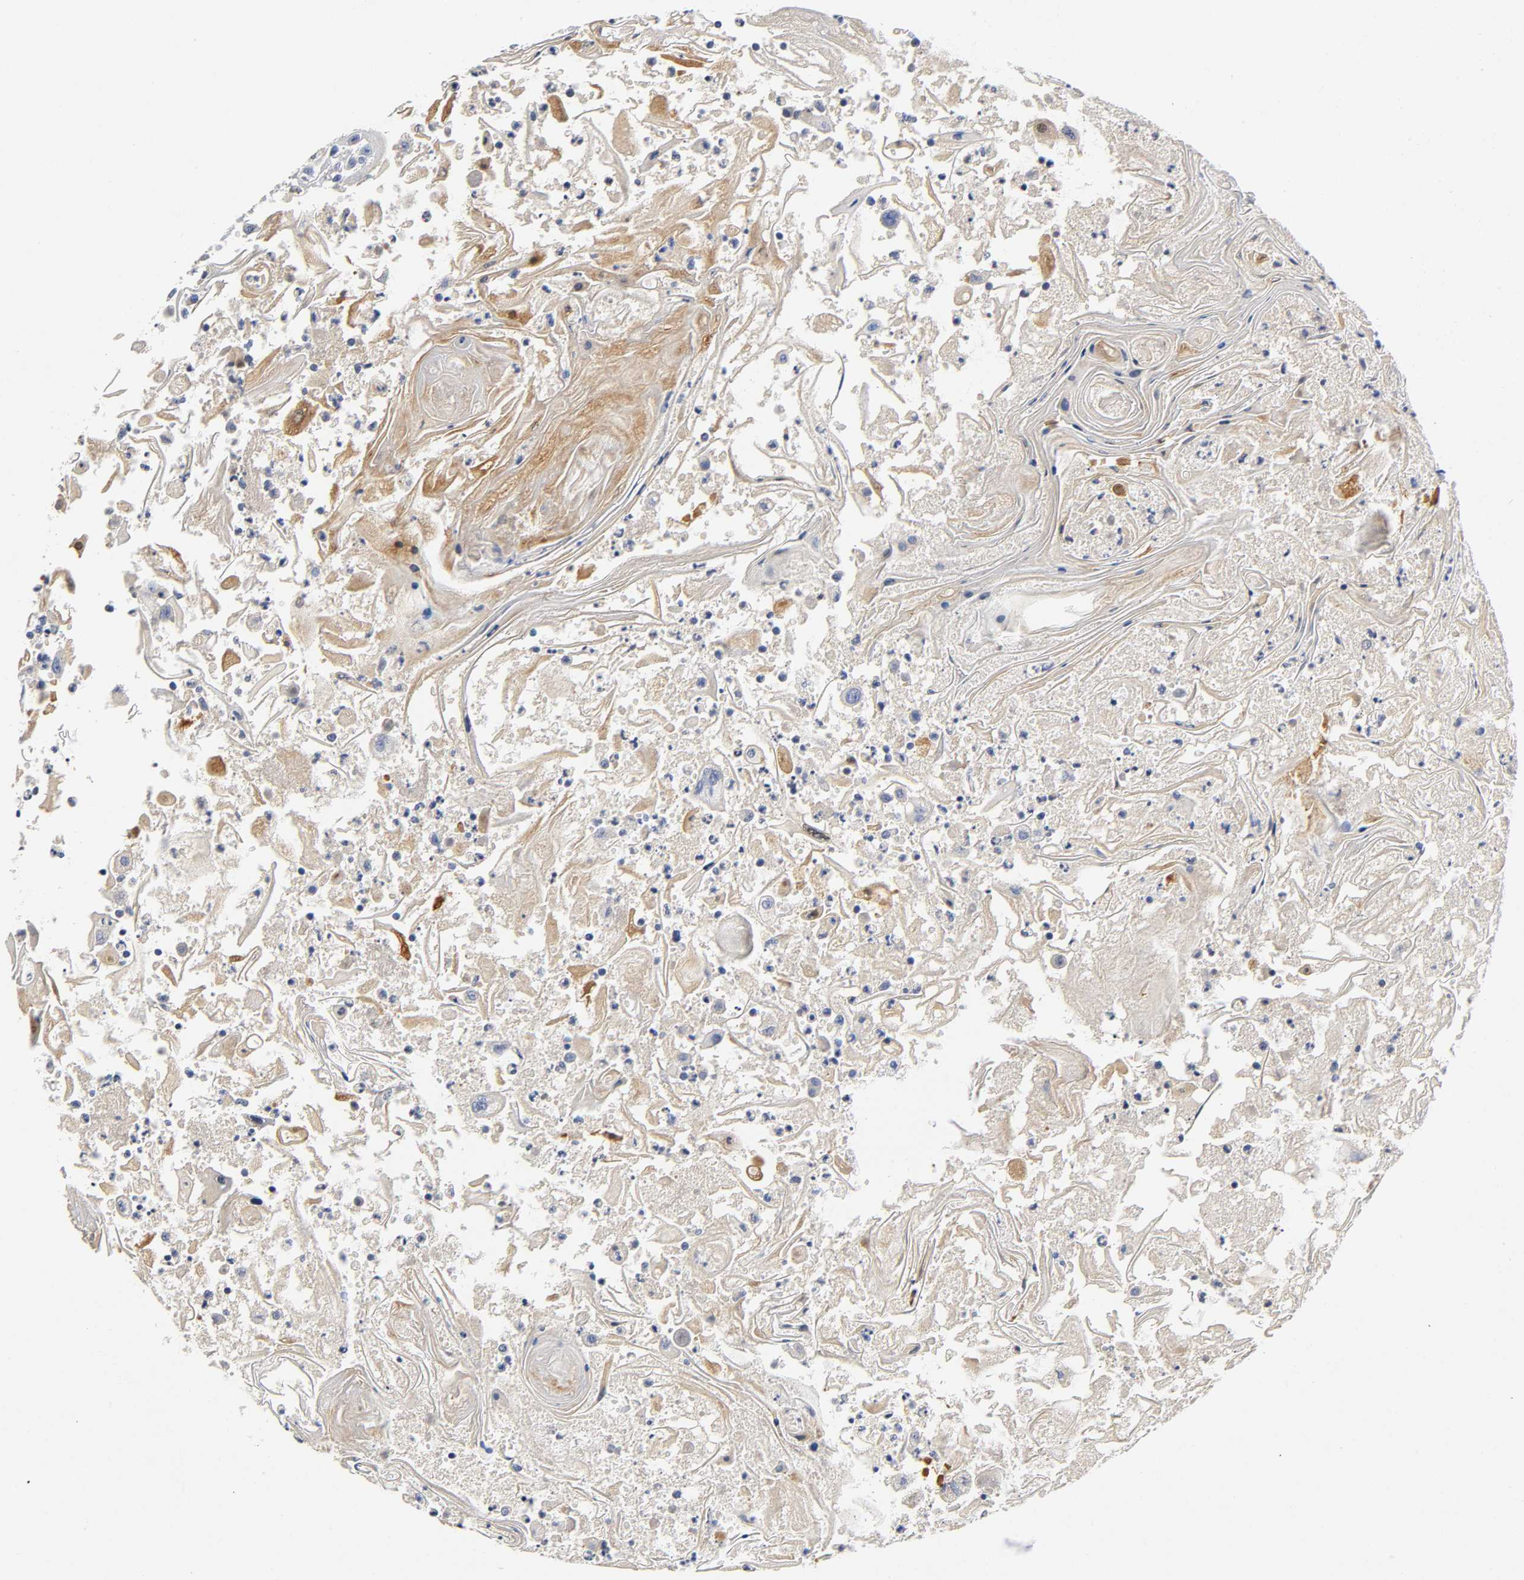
{"staining": {"intensity": "moderate", "quantity": "25%-75%", "location": "cytoplasmic/membranous"}, "tissue": "head and neck cancer", "cell_type": "Tumor cells", "image_type": "cancer", "snomed": [{"axis": "morphology", "description": "Squamous cell carcinoma, NOS"}, {"axis": "topography", "description": "Oral tissue"}, {"axis": "topography", "description": "Head-Neck"}], "caption": "DAB (3,3'-diaminobenzidine) immunohistochemical staining of squamous cell carcinoma (head and neck) demonstrates moderate cytoplasmic/membranous protein expression in about 25%-75% of tumor cells.", "gene": "TNC", "patient": {"sex": "female", "age": 76}}